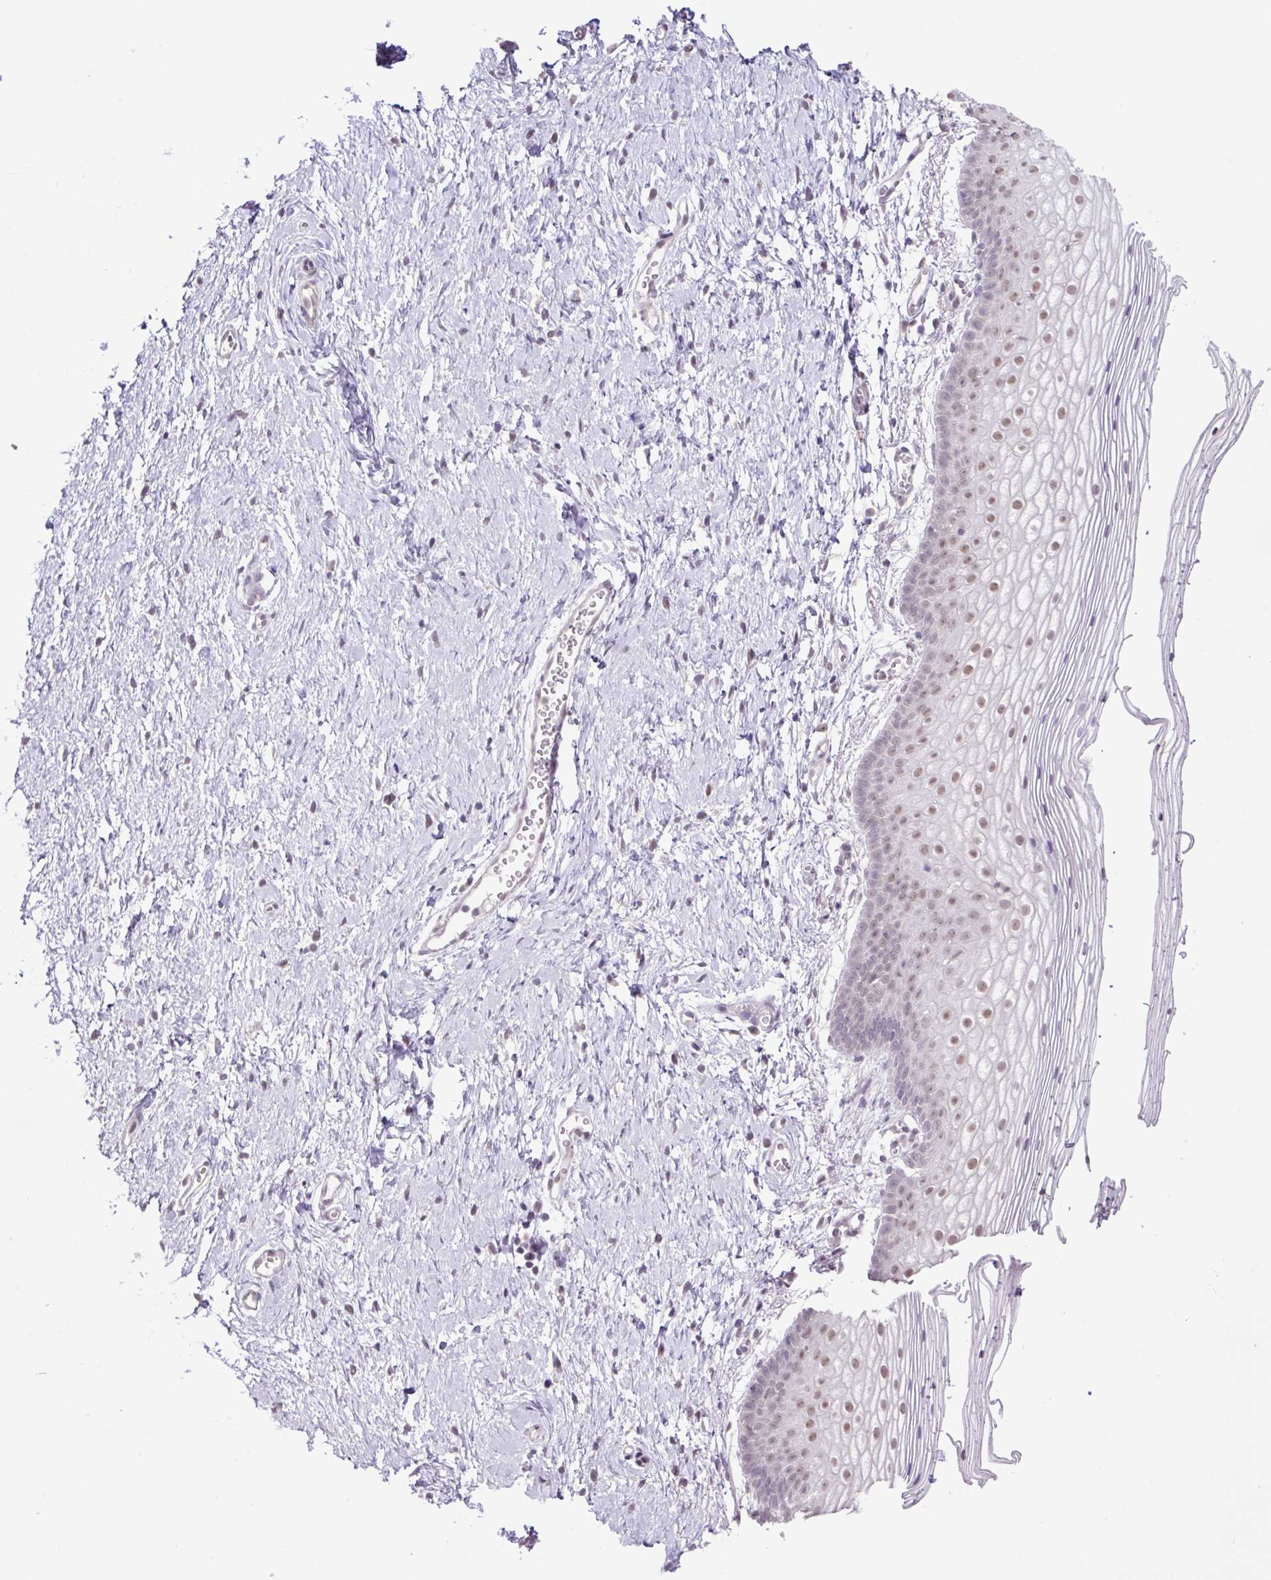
{"staining": {"intensity": "weak", "quantity": "25%-75%", "location": "nuclear"}, "tissue": "vagina", "cell_type": "Squamous epithelial cells", "image_type": "normal", "snomed": [{"axis": "morphology", "description": "Normal tissue, NOS"}, {"axis": "topography", "description": "Vagina"}], "caption": "IHC image of normal human vagina stained for a protein (brown), which shows low levels of weak nuclear staining in approximately 25%-75% of squamous epithelial cells.", "gene": "KPNA1", "patient": {"sex": "female", "age": 56}}